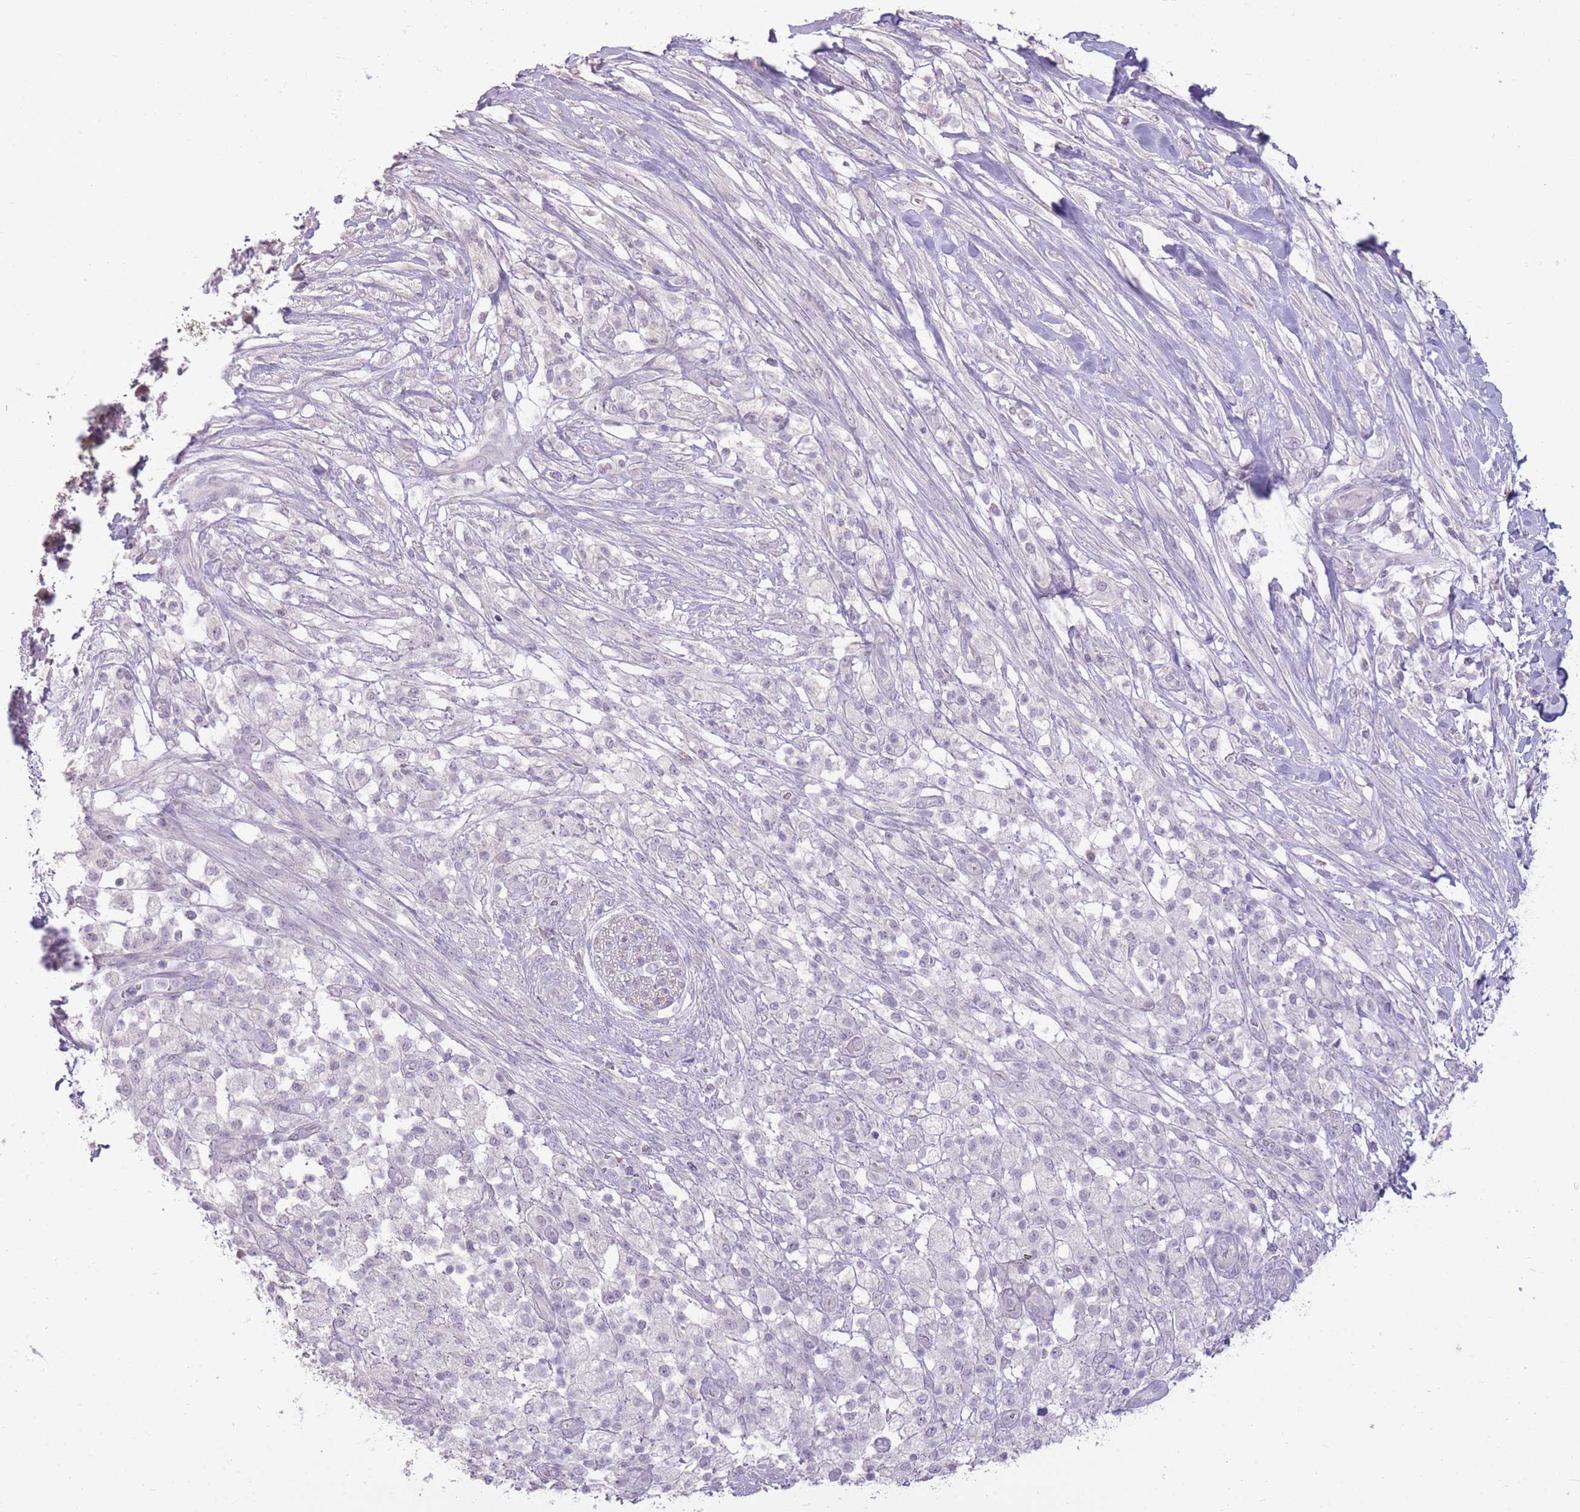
{"staining": {"intensity": "negative", "quantity": "none", "location": "none"}, "tissue": "pancreatic cancer", "cell_type": "Tumor cells", "image_type": "cancer", "snomed": [{"axis": "morphology", "description": "Adenocarcinoma, NOS"}, {"axis": "topography", "description": "Pancreas"}], "caption": "Protein analysis of pancreatic cancer (adenocarcinoma) displays no significant expression in tumor cells. The staining was performed using DAB to visualize the protein expression in brown, while the nuclei were stained in blue with hematoxylin (Magnification: 20x).", "gene": "ZBTB24", "patient": {"sex": "female", "age": 72}}